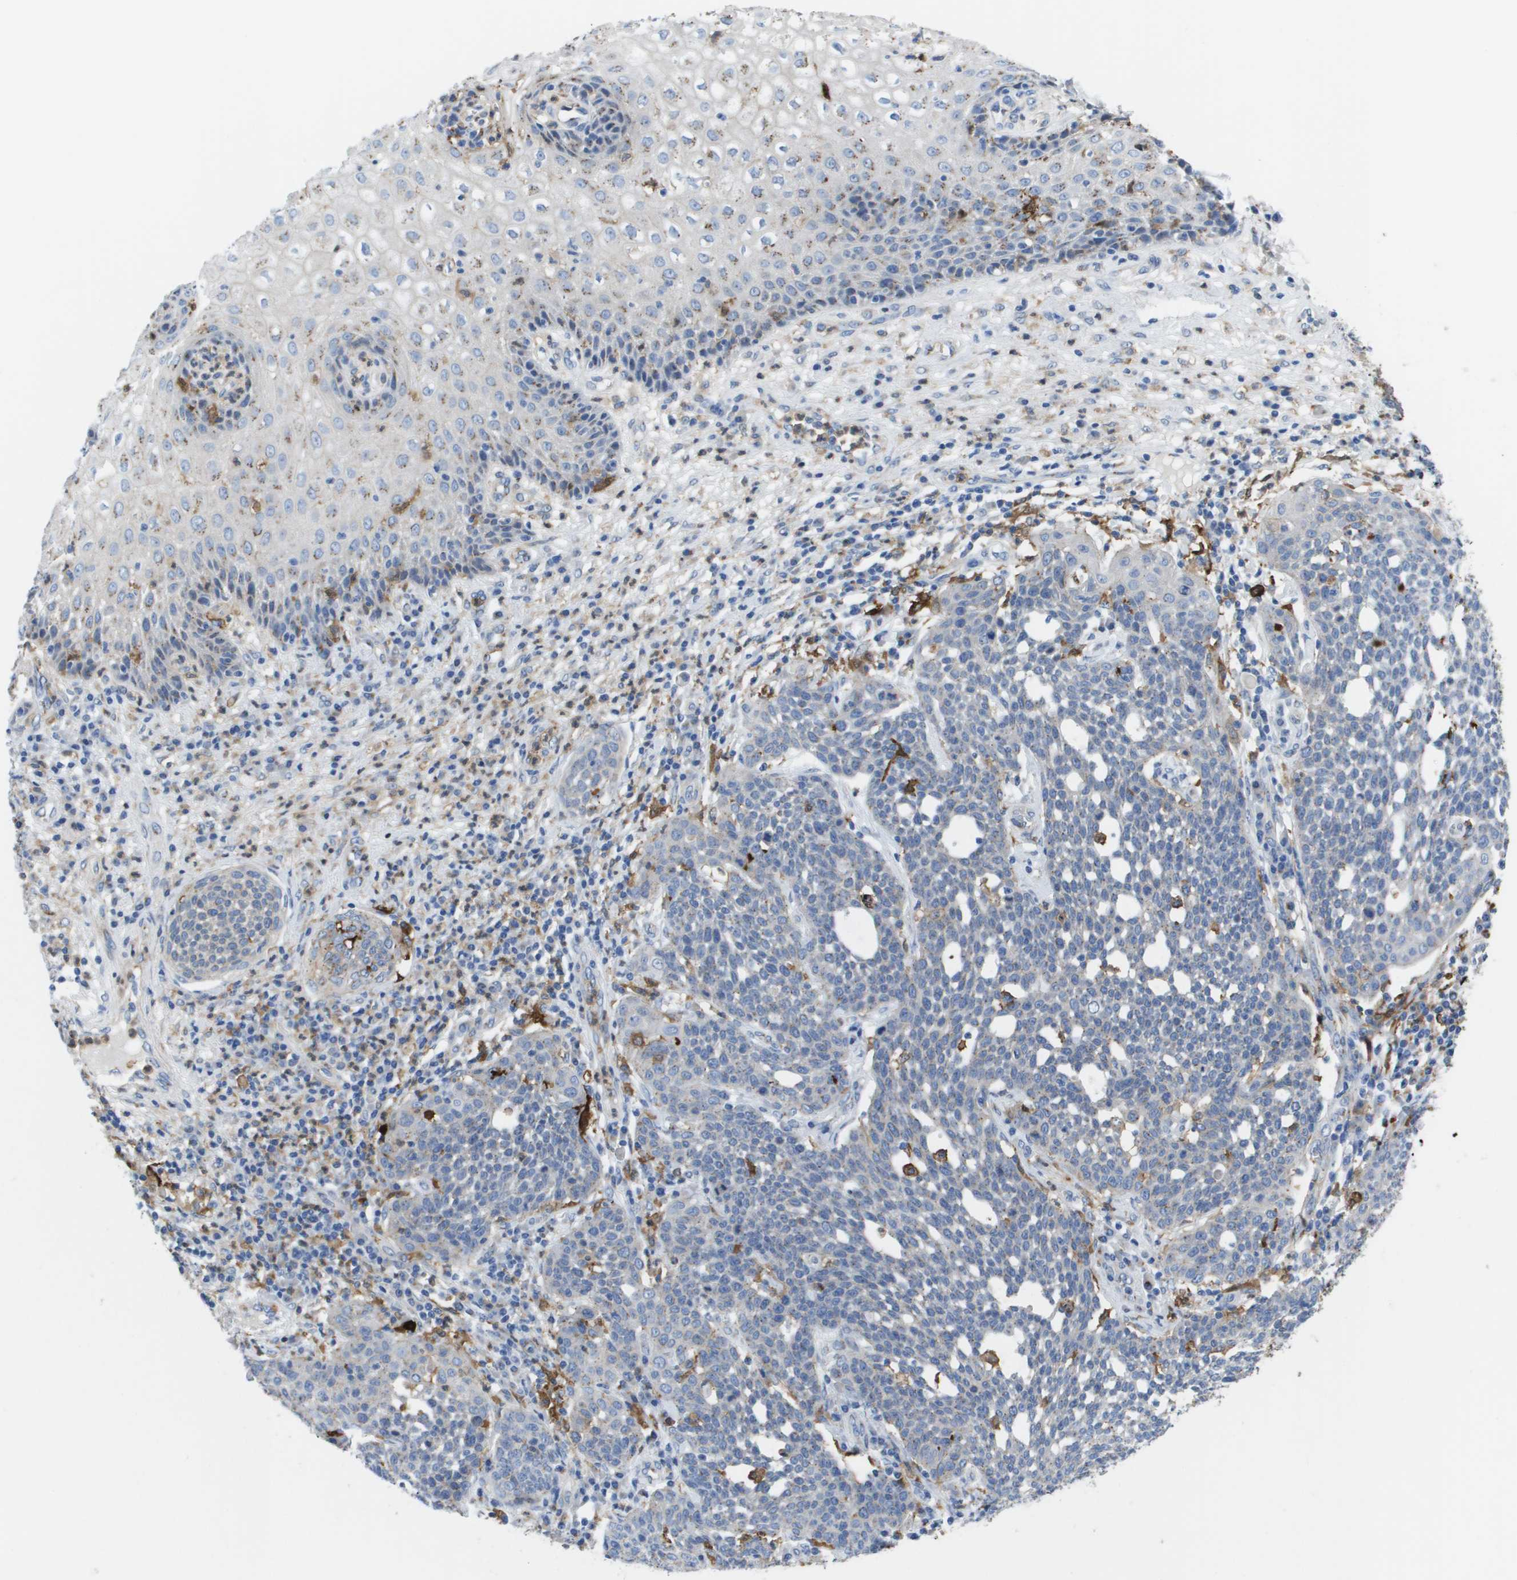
{"staining": {"intensity": "negative", "quantity": "none", "location": "none"}, "tissue": "cervical cancer", "cell_type": "Tumor cells", "image_type": "cancer", "snomed": [{"axis": "morphology", "description": "Squamous cell carcinoma, NOS"}, {"axis": "topography", "description": "Cervix"}], "caption": "Histopathology image shows no protein expression in tumor cells of cervical cancer tissue.", "gene": "SLC37A2", "patient": {"sex": "female", "age": 34}}